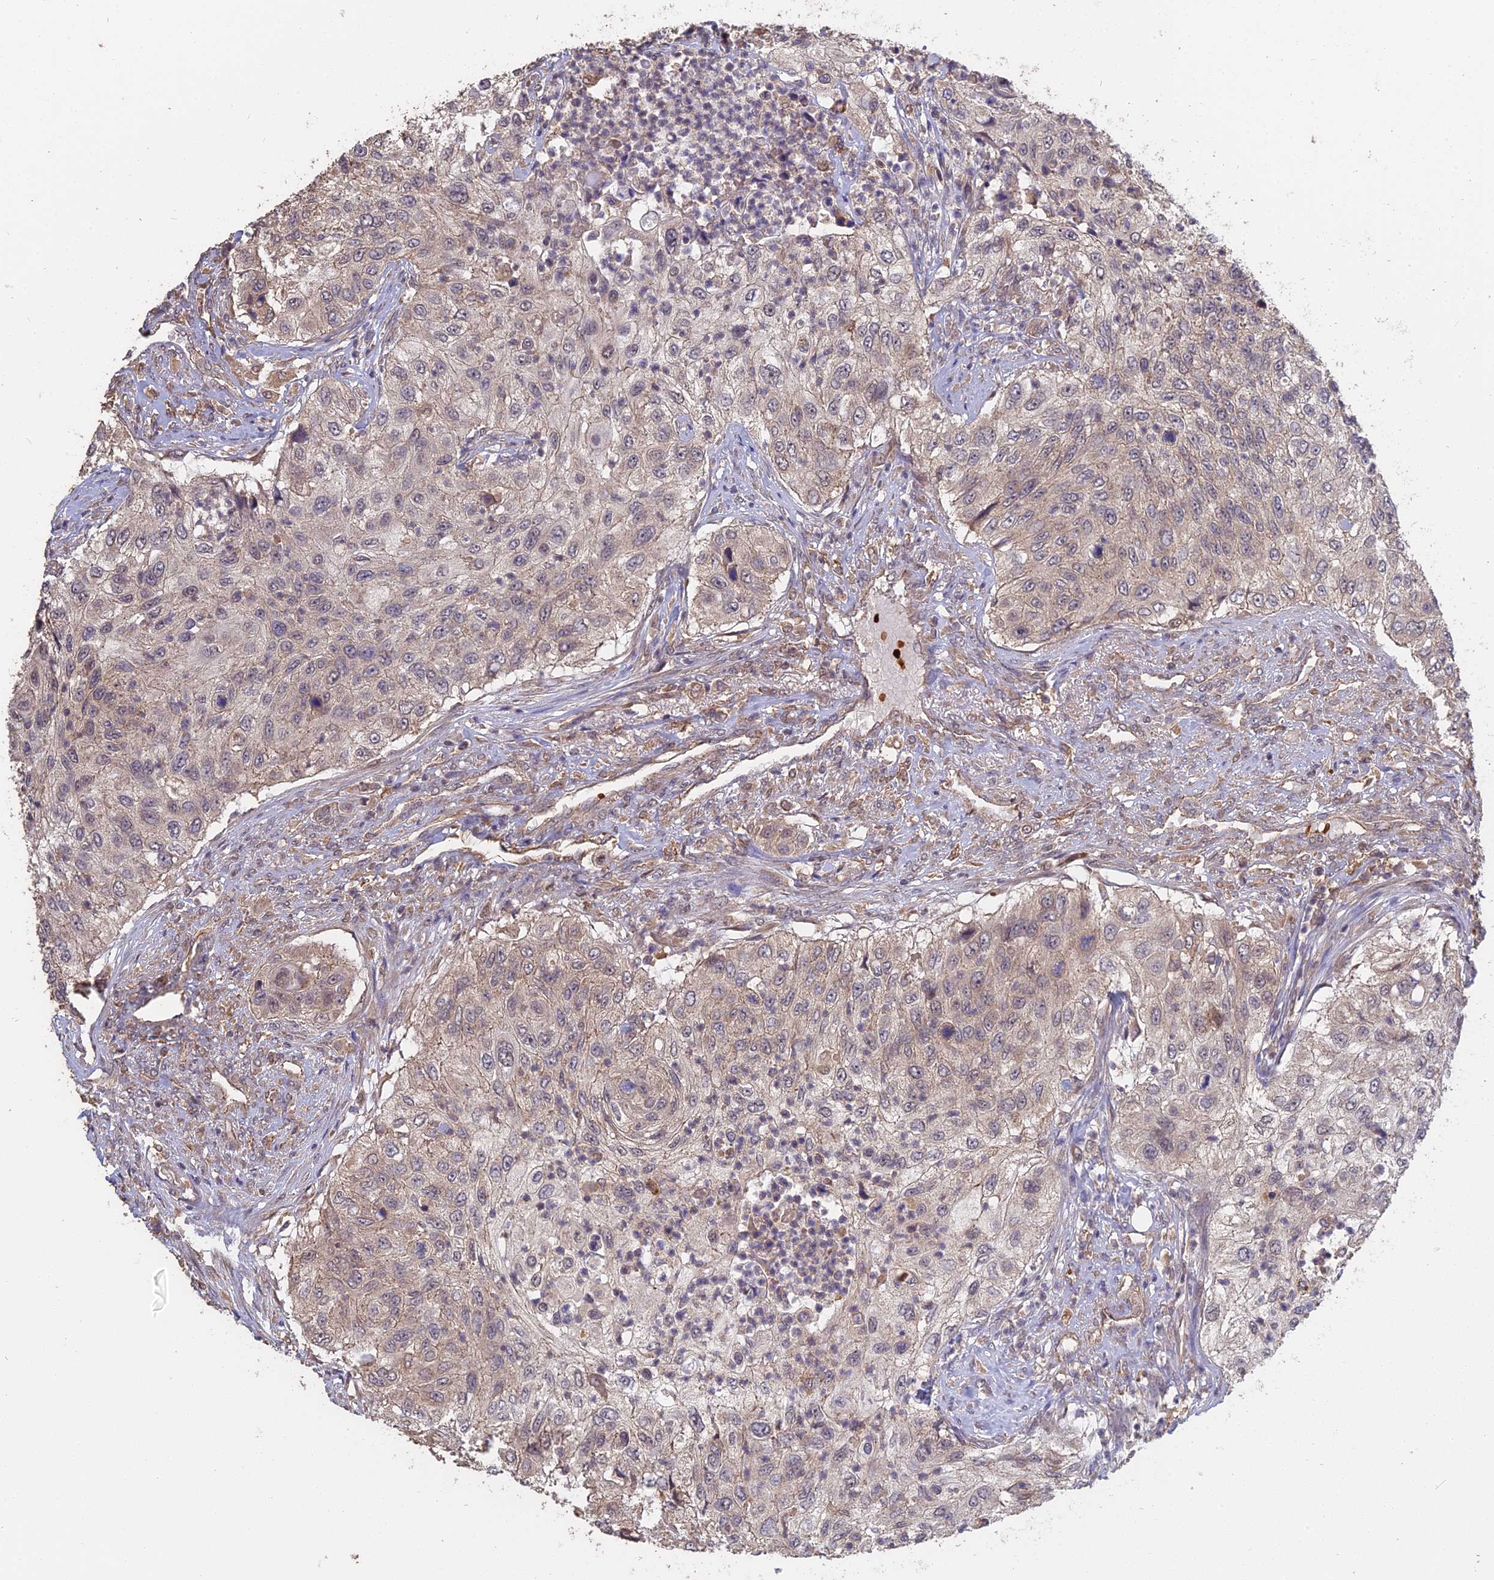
{"staining": {"intensity": "weak", "quantity": "<25%", "location": "cytoplasmic/membranous"}, "tissue": "urothelial cancer", "cell_type": "Tumor cells", "image_type": "cancer", "snomed": [{"axis": "morphology", "description": "Urothelial carcinoma, High grade"}, {"axis": "topography", "description": "Urinary bladder"}], "caption": "Immunohistochemistry of high-grade urothelial carcinoma shows no expression in tumor cells.", "gene": "ARHGAP40", "patient": {"sex": "female", "age": 60}}